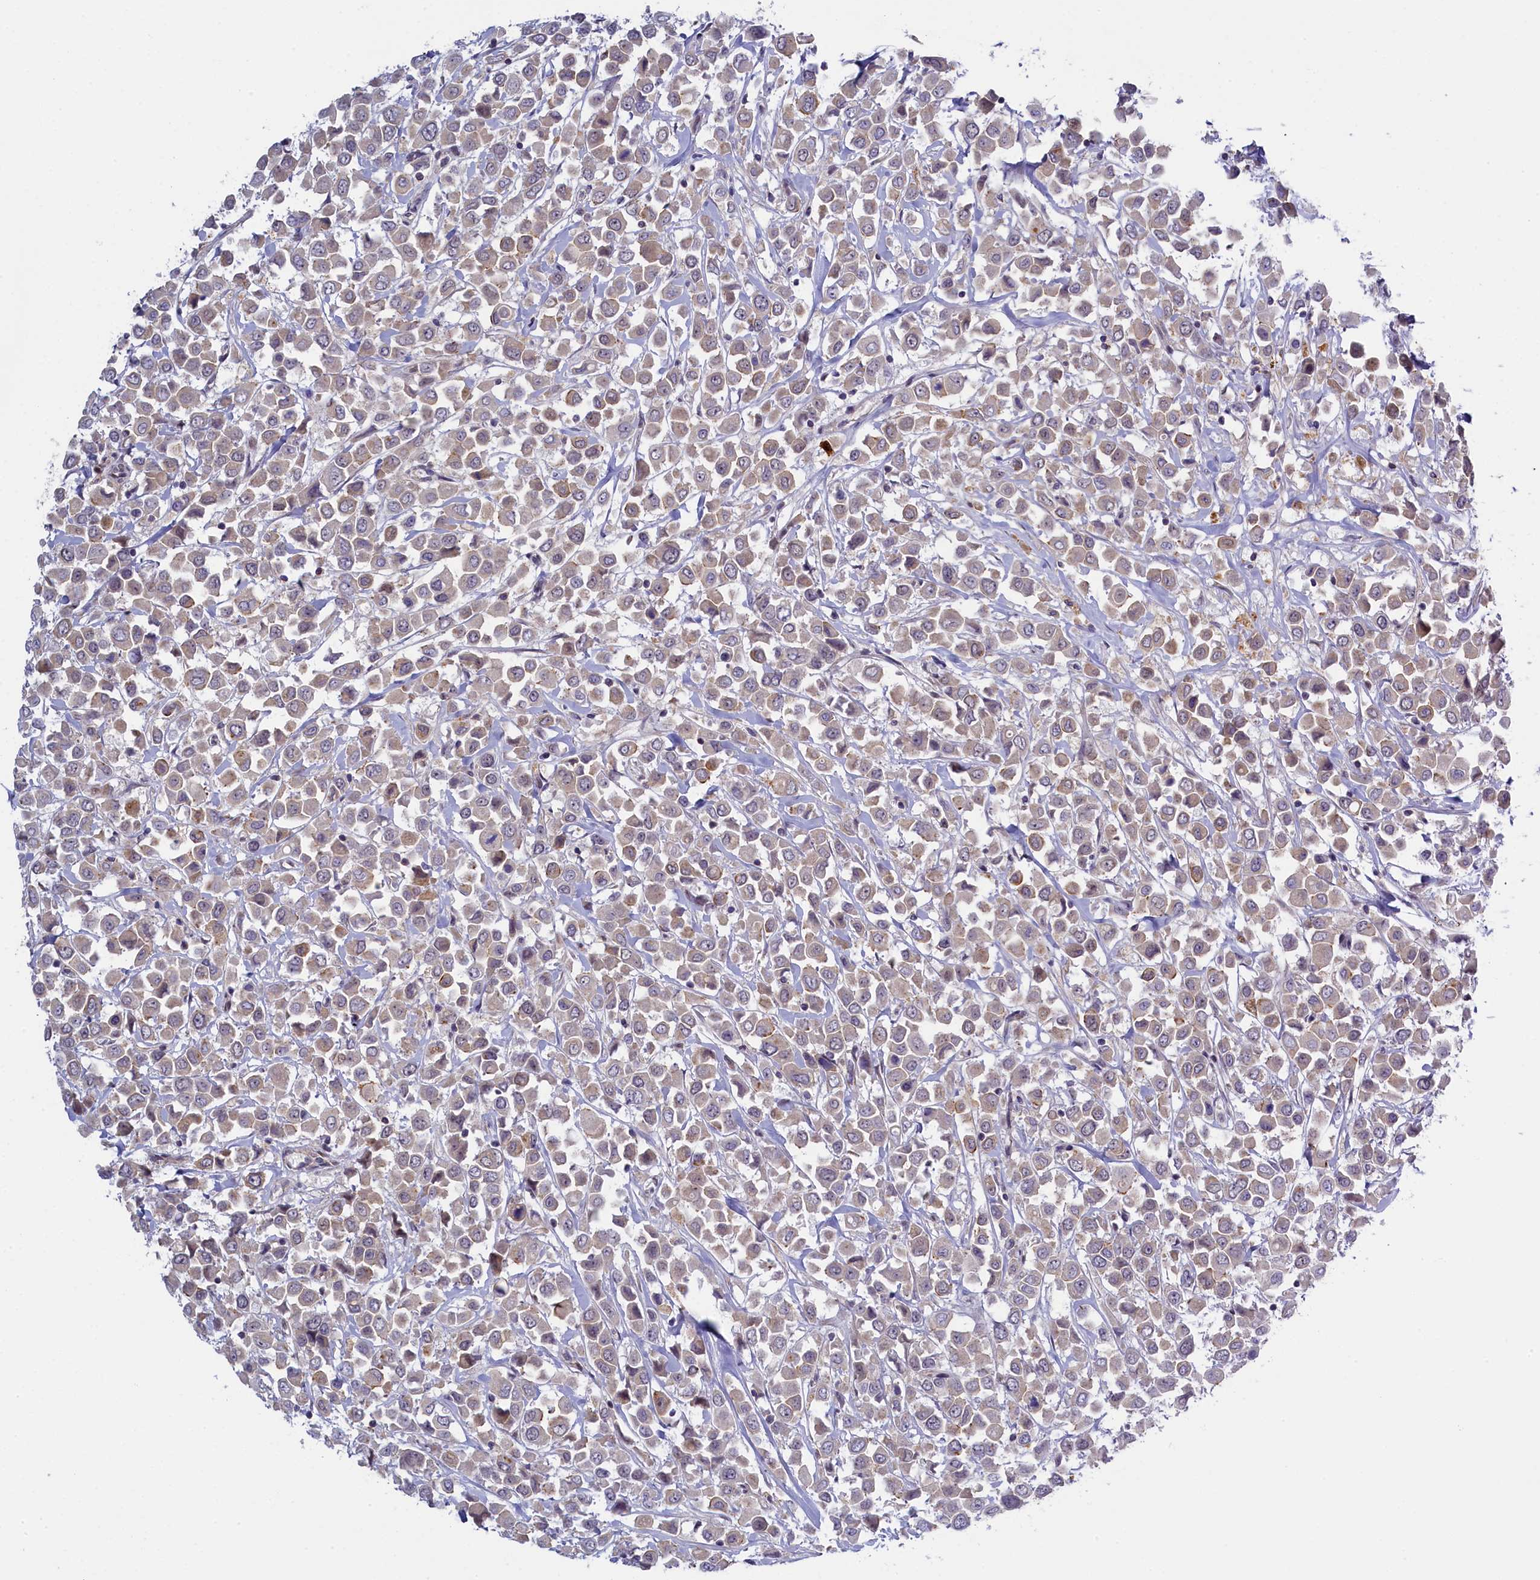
{"staining": {"intensity": "negative", "quantity": "none", "location": "none"}, "tissue": "breast cancer", "cell_type": "Tumor cells", "image_type": "cancer", "snomed": [{"axis": "morphology", "description": "Duct carcinoma"}, {"axis": "topography", "description": "Breast"}], "caption": "Protein analysis of breast cancer (infiltrating ductal carcinoma) demonstrates no significant positivity in tumor cells.", "gene": "CCL23", "patient": {"sex": "female", "age": 61}}